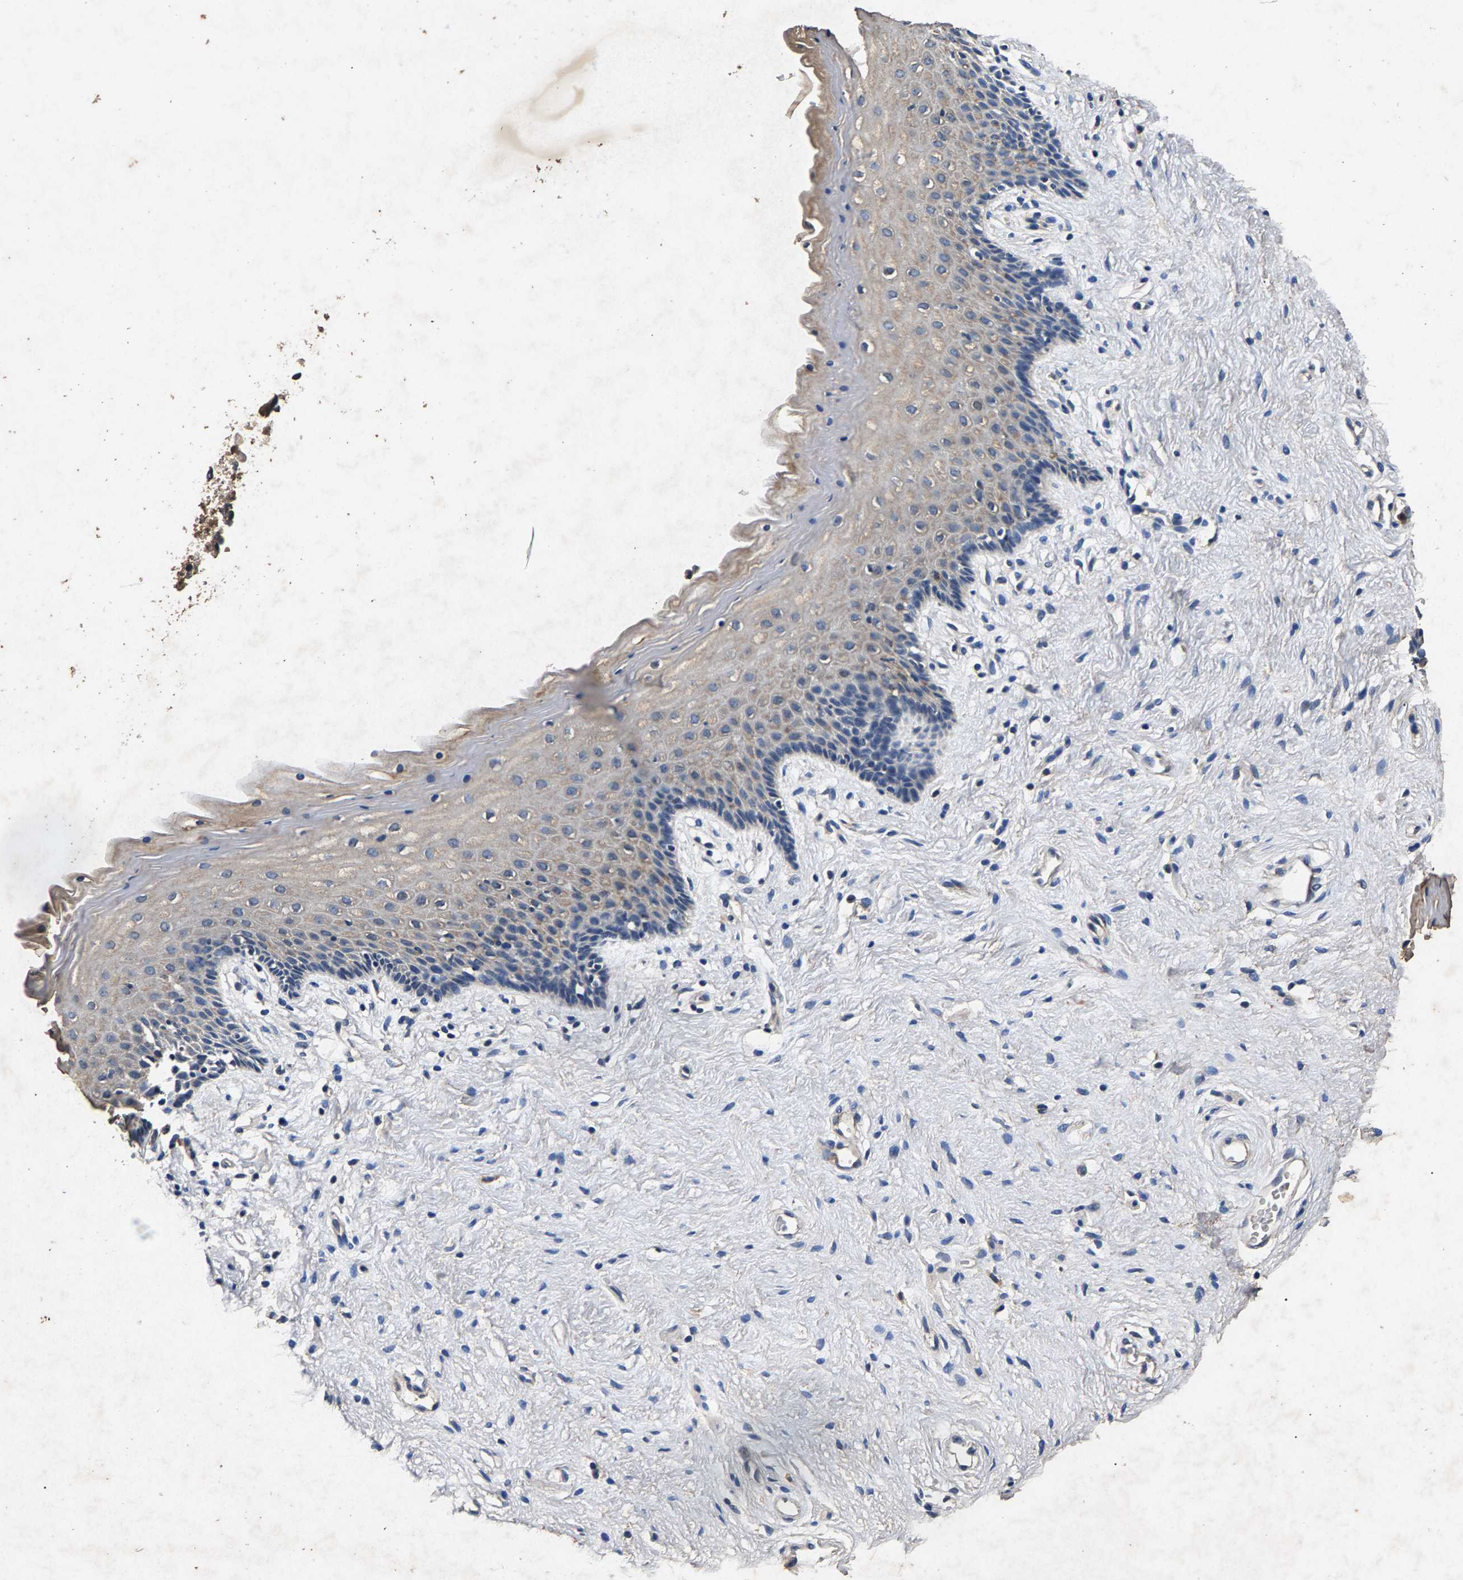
{"staining": {"intensity": "weak", "quantity": "25%-75%", "location": "cytoplasmic/membranous"}, "tissue": "vagina", "cell_type": "Squamous epithelial cells", "image_type": "normal", "snomed": [{"axis": "morphology", "description": "Normal tissue, NOS"}, {"axis": "topography", "description": "Vagina"}], "caption": "Squamous epithelial cells exhibit weak cytoplasmic/membranous positivity in approximately 25%-75% of cells in normal vagina.", "gene": "PPP1CC", "patient": {"sex": "female", "age": 44}}